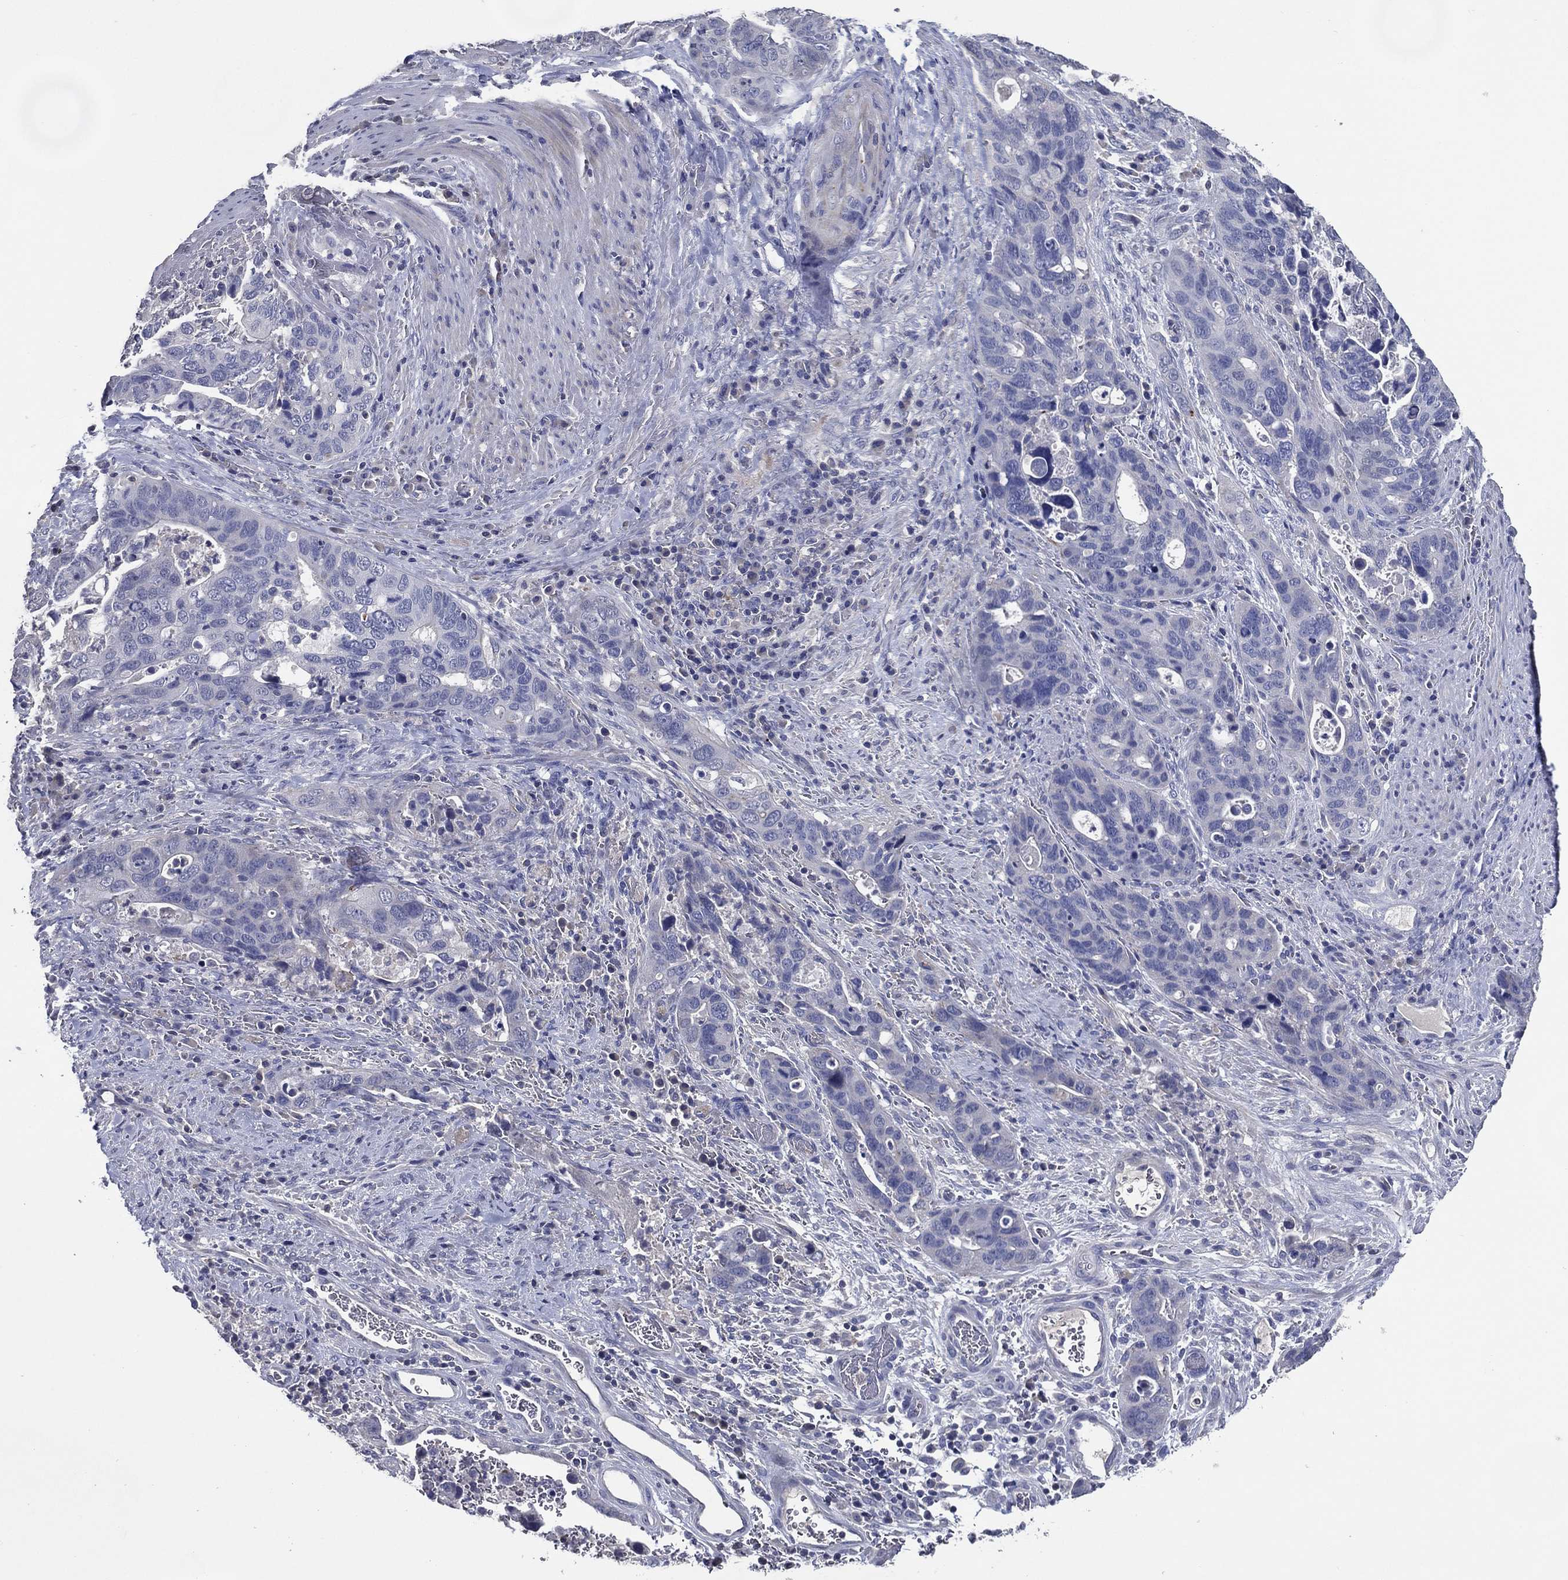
{"staining": {"intensity": "negative", "quantity": "none", "location": "none"}, "tissue": "stomach cancer", "cell_type": "Tumor cells", "image_type": "cancer", "snomed": [{"axis": "morphology", "description": "Adenocarcinoma, NOS"}, {"axis": "topography", "description": "Stomach"}], "caption": "IHC photomicrograph of human adenocarcinoma (stomach) stained for a protein (brown), which demonstrates no positivity in tumor cells.", "gene": "TFAP2A", "patient": {"sex": "male", "age": 54}}